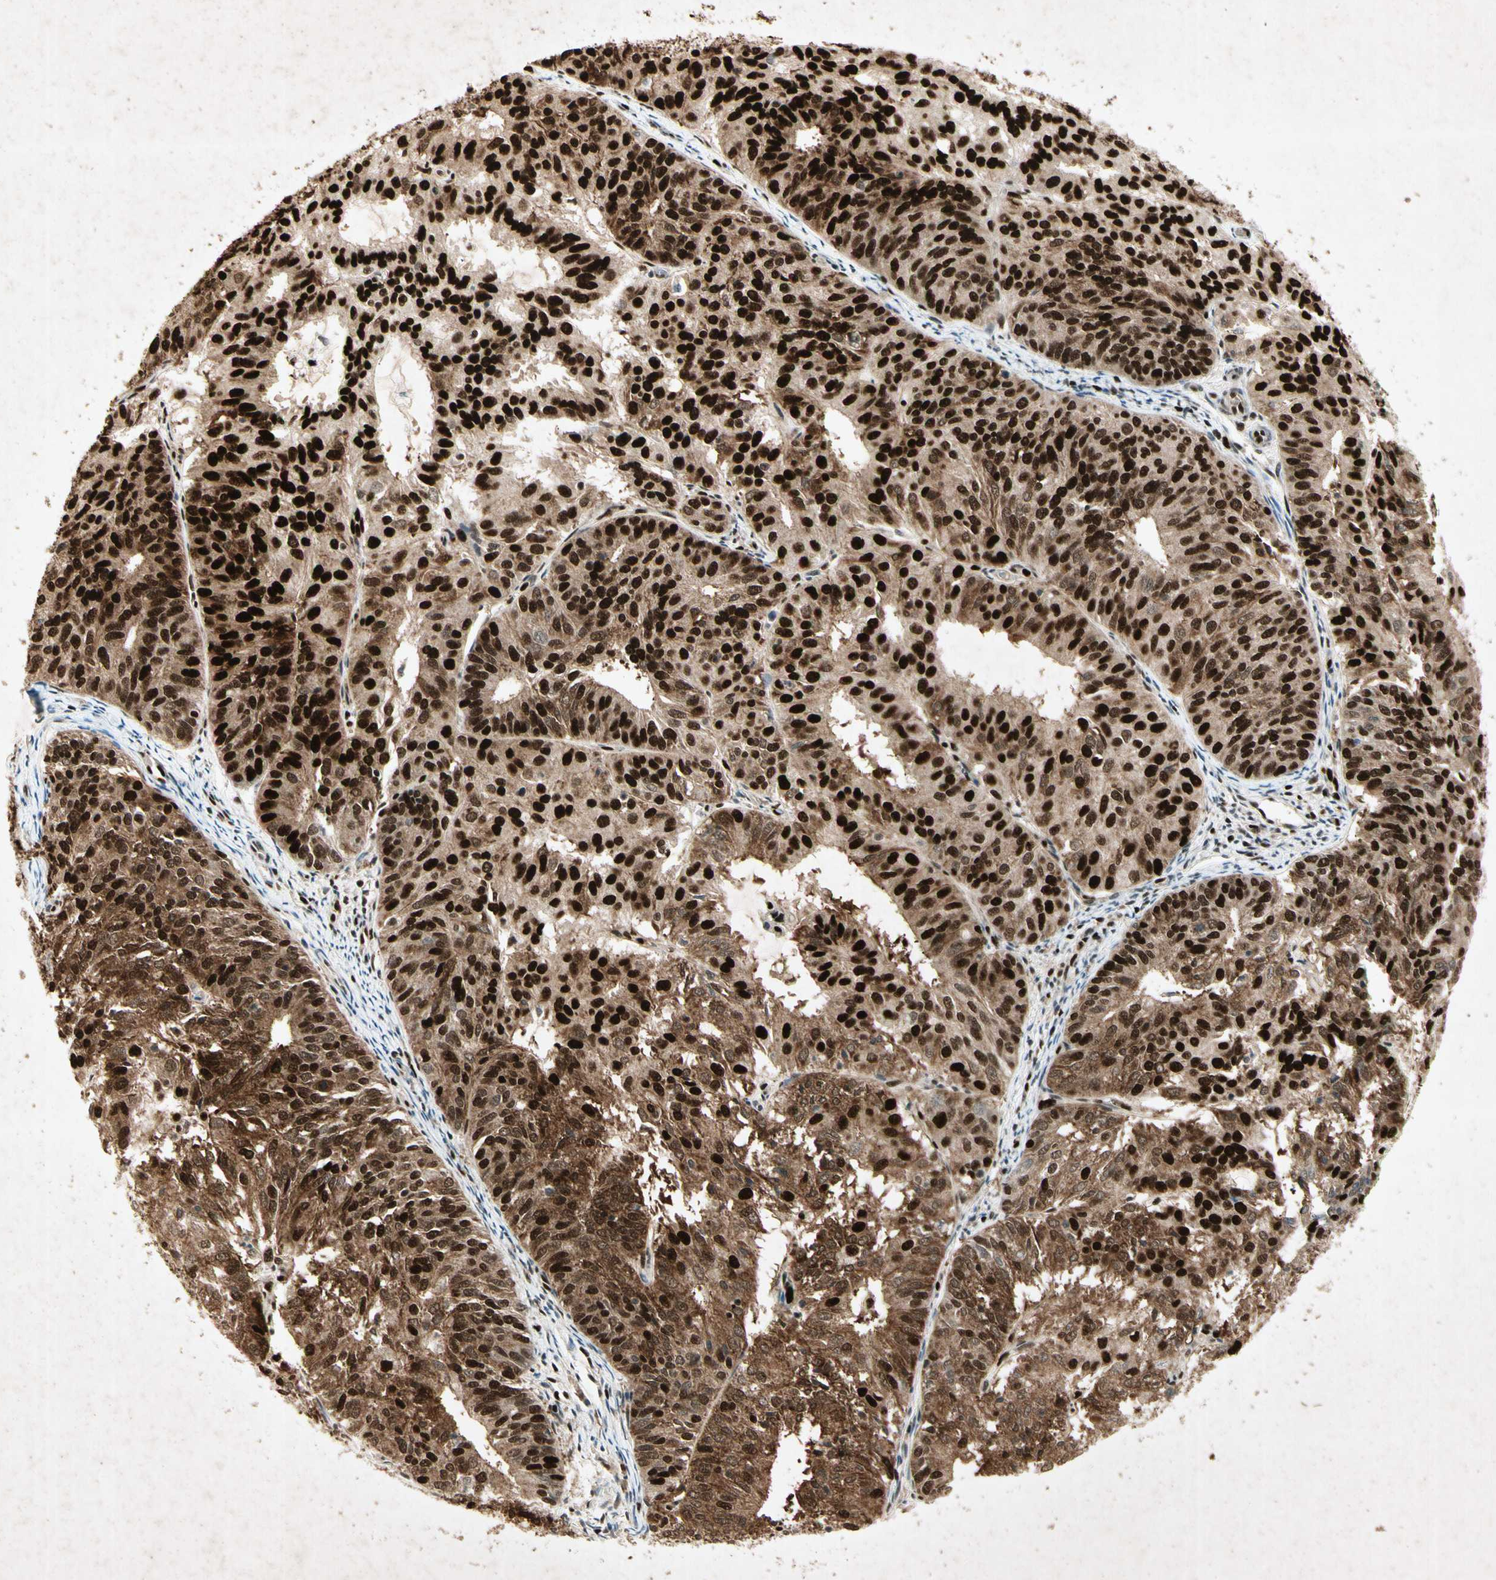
{"staining": {"intensity": "strong", "quantity": ">75%", "location": "cytoplasmic/membranous,nuclear"}, "tissue": "endometrial cancer", "cell_type": "Tumor cells", "image_type": "cancer", "snomed": [{"axis": "morphology", "description": "Adenocarcinoma, NOS"}, {"axis": "topography", "description": "Uterus"}], "caption": "About >75% of tumor cells in endometrial cancer (adenocarcinoma) reveal strong cytoplasmic/membranous and nuclear protein staining as visualized by brown immunohistochemical staining.", "gene": "RNF43", "patient": {"sex": "female", "age": 60}}